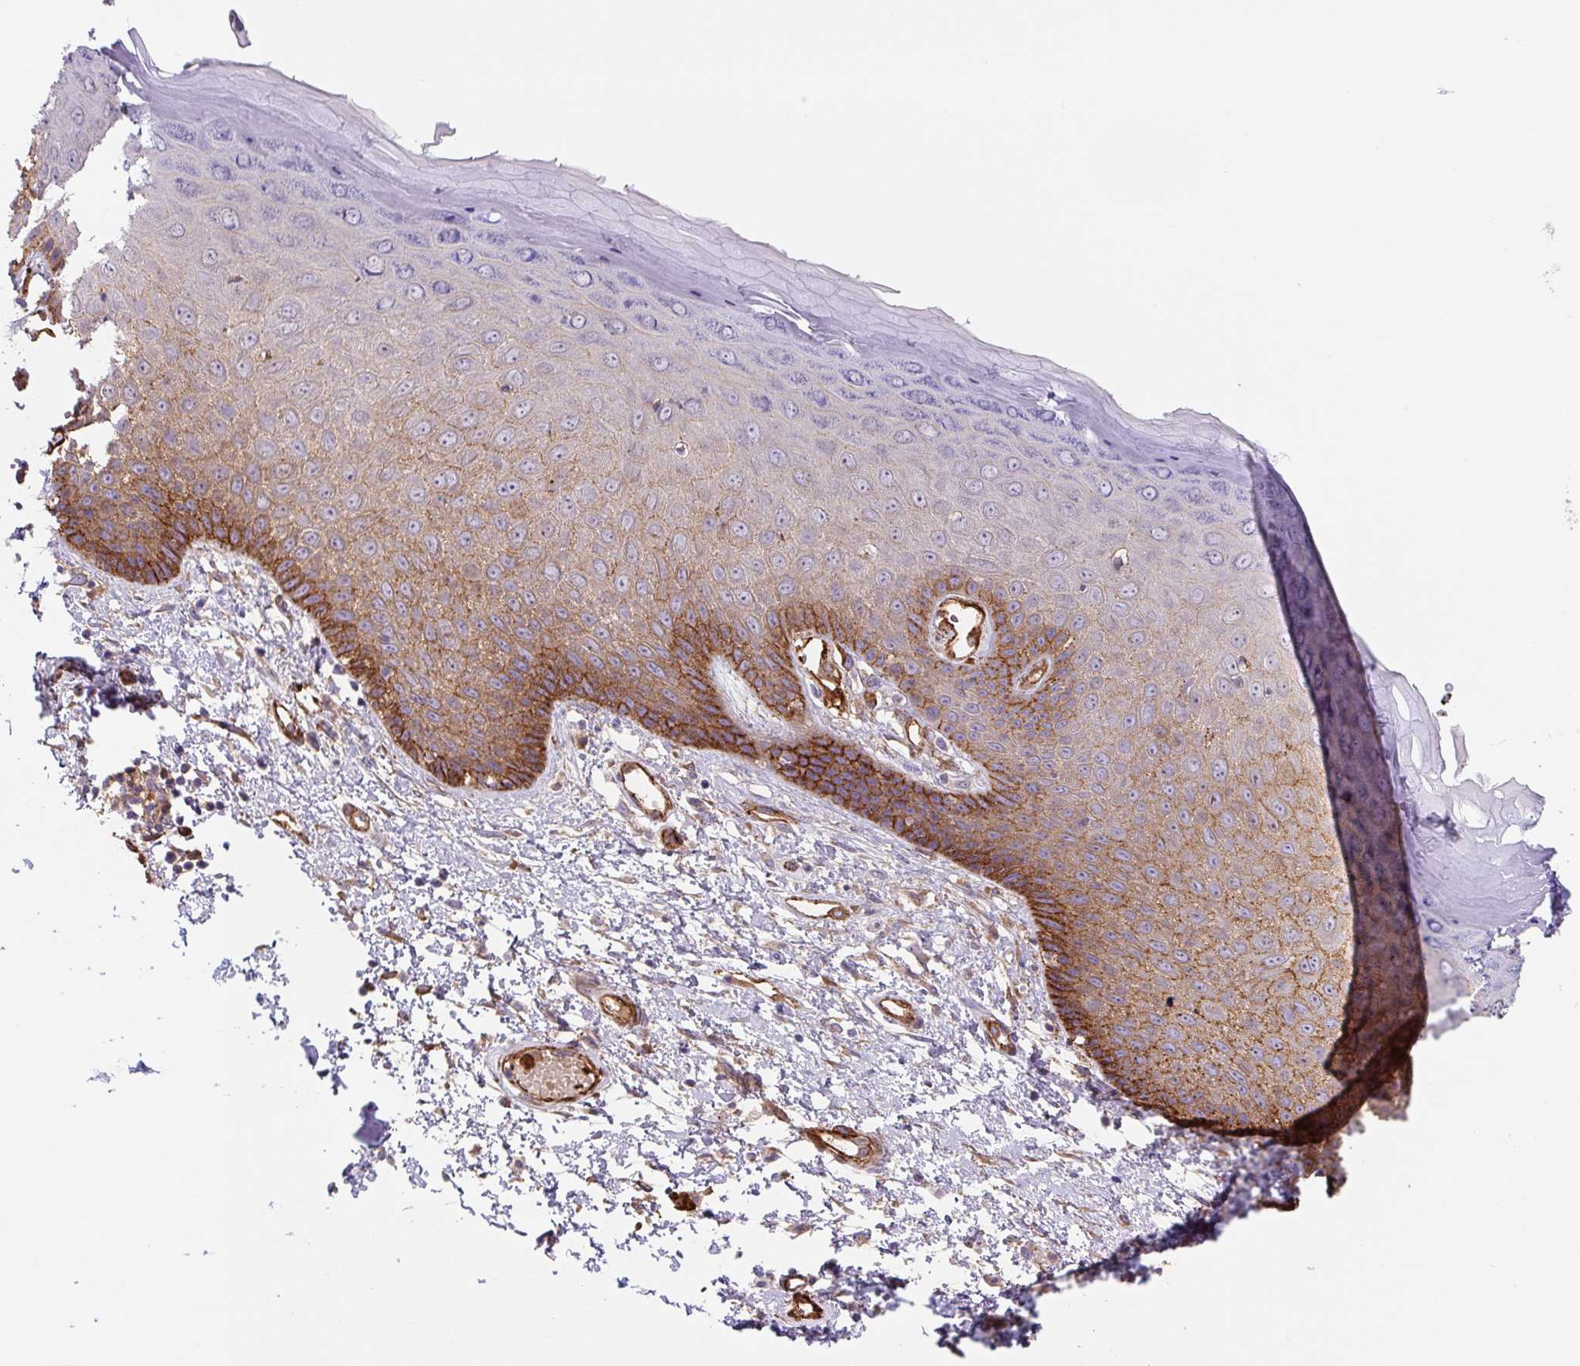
{"staining": {"intensity": "strong", "quantity": "25%-75%", "location": "cytoplasmic/membranous"}, "tissue": "skin", "cell_type": "Epidermal cells", "image_type": "normal", "snomed": [{"axis": "morphology", "description": "Normal tissue, NOS"}, {"axis": "topography", "description": "Anal"}, {"axis": "topography", "description": "Peripheral nerve tissue"}], "caption": "Skin stained for a protein demonstrates strong cytoplasmic/membranous positivity in epidermal cells. (Brightfield microscopy of DAB IHC at high magnification).", "gene": "DHFR2", "patient": {"sex": "male", "age": 78}}